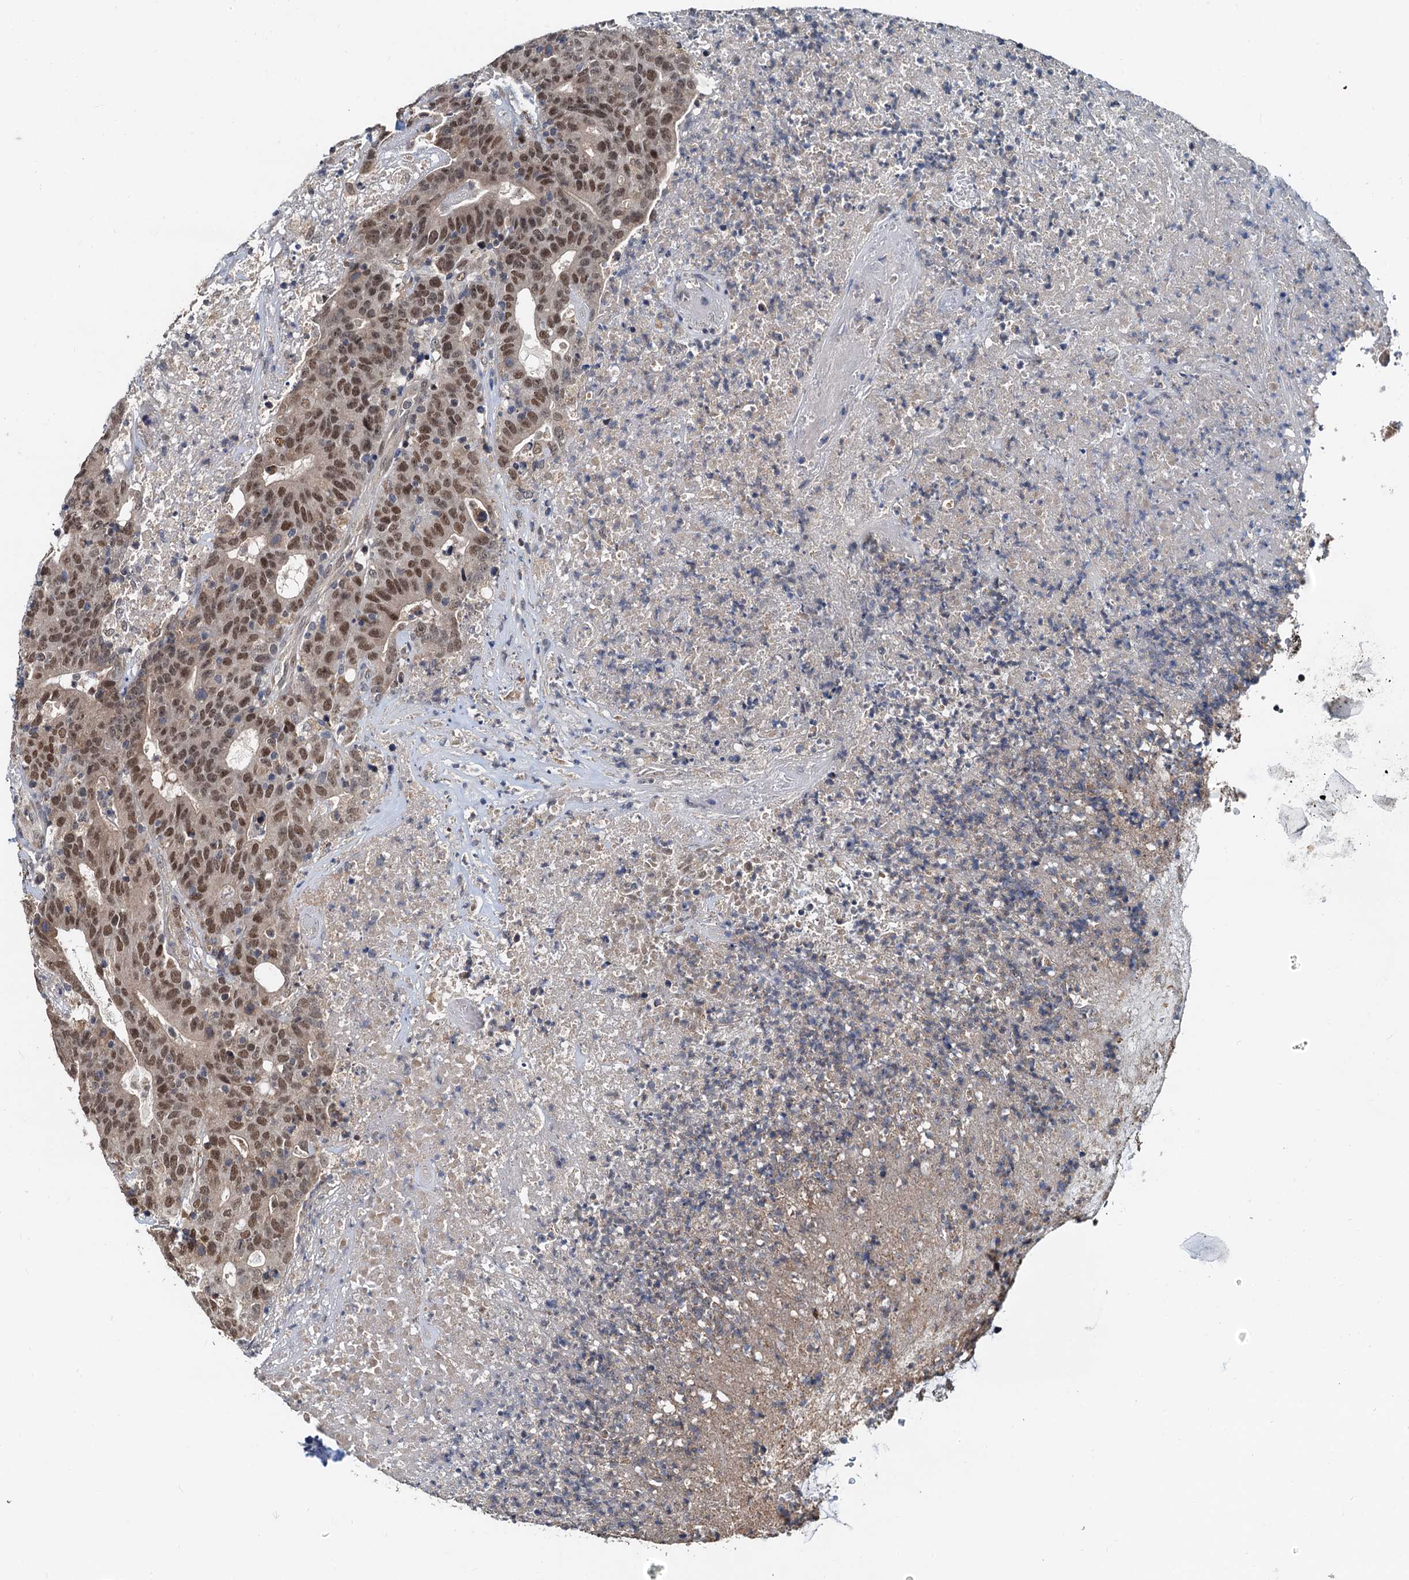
{"staining": {"intensity": "moderate", "quantity": ">75%", "location": "nuclear"}, "tissue": "colorectal cancer", "cell_type": "Tumor cells", "image_type": "cancer", "snomed": [{"axis": "morphology", "description": "Adenocarcinoma, NOS"}, {"axis": "topography", "description": "Colon"}], "caption": "Moderate nuclear staining for a protein is identified in about >75% of tumor cells of colorectal adenocarcinoma using immunohistochemistry.", "gene": "MCMBP", "patient": {"sex": "female", "age": 75}}